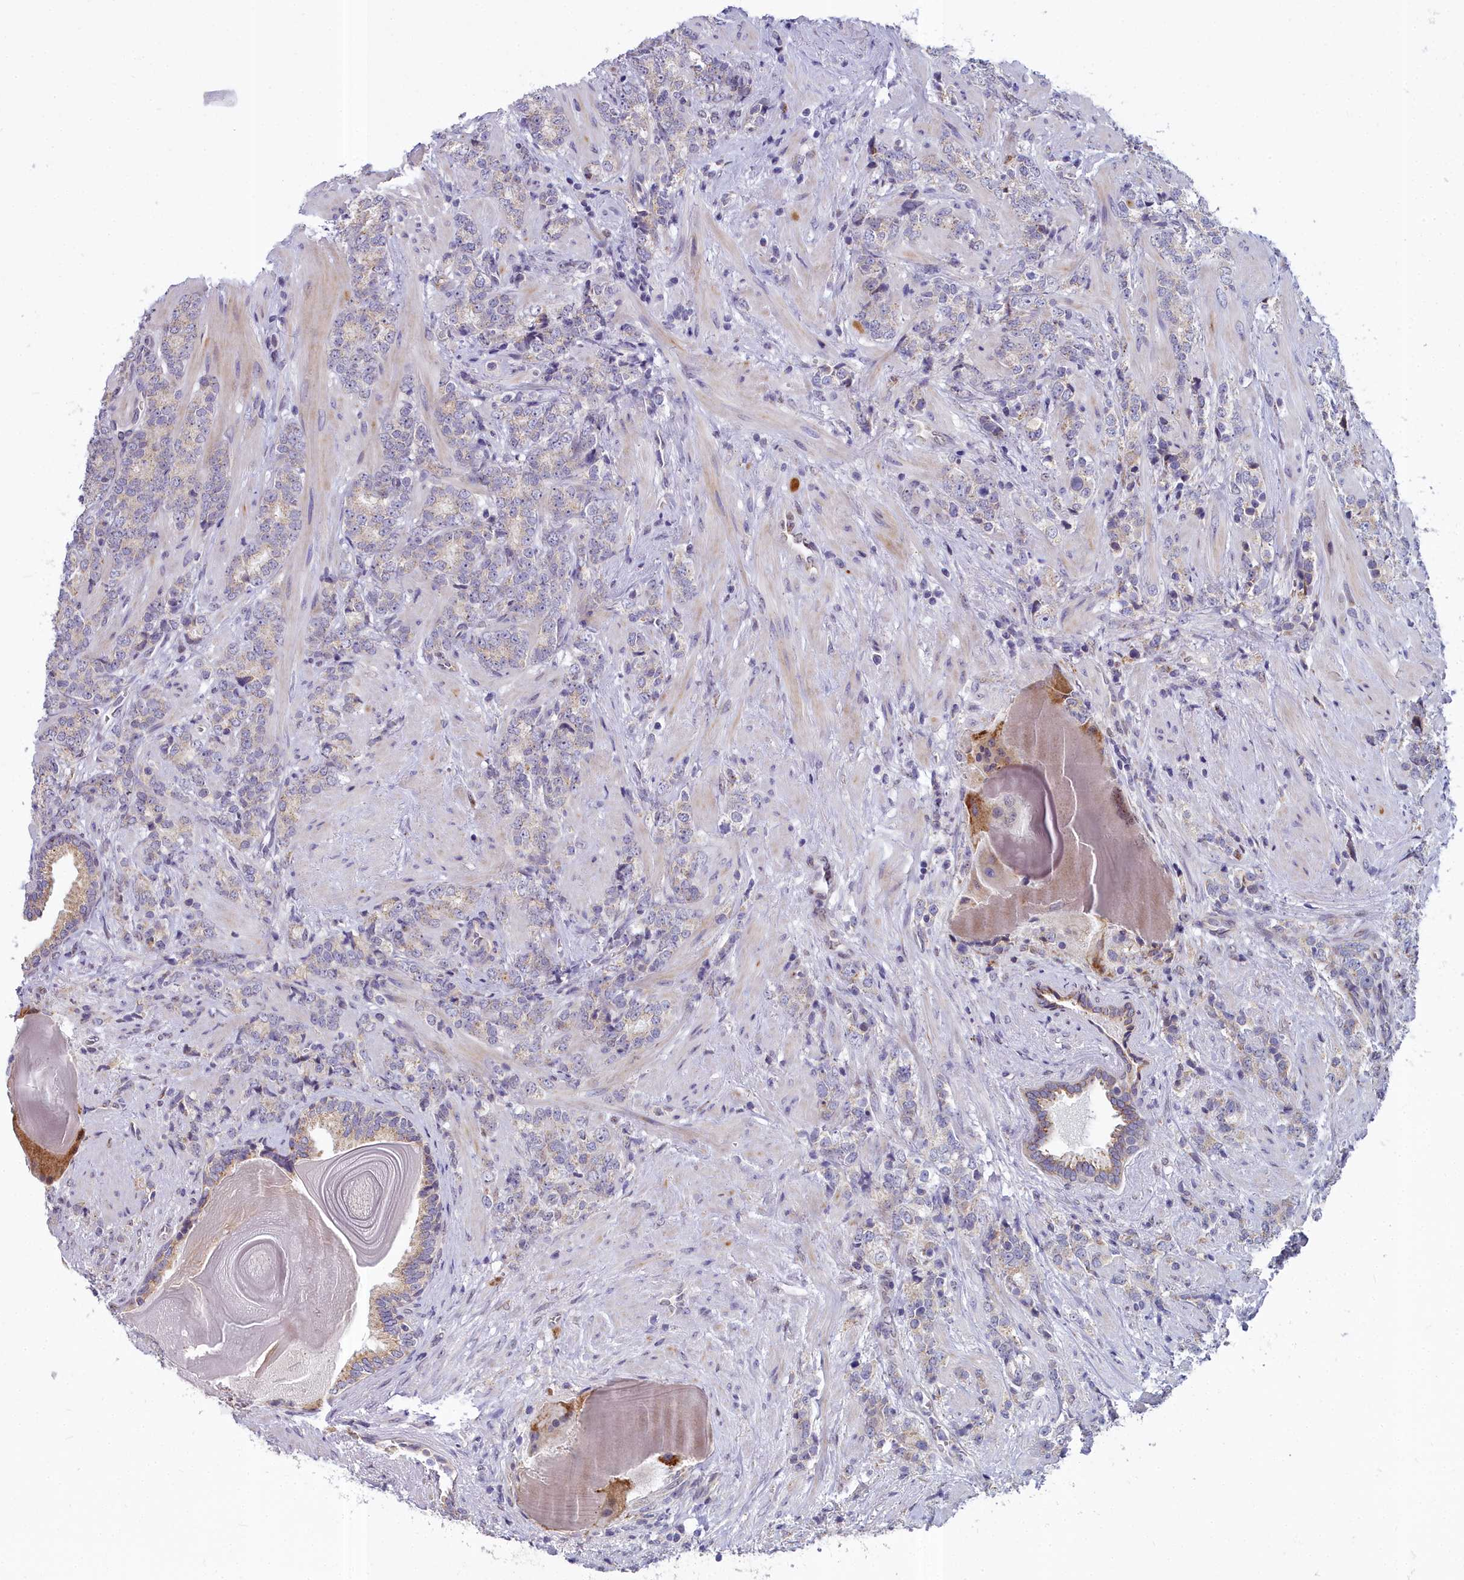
{"staining": {"intensity": "moderate", "quantity": "25%-75%", "location": "cytoplasmic/membranous"}, "tissue": "prostate cancer", "cell_type": "Tumor cells", "image_type": "cancer", "snomed": [{"axis": "morphology", "description": "Adenocarcinoma, High grade"}, {"axis": "topography", "description": "Prostate"}], "caption": "The immunohistochemical stain shows moderate cytoplasmic/membranous staining in tumor cells of adenocarcinoma (high-grade) (prostate) tissue.", "gene": "WDPCP", "patient": {"sex": "male", "age": 64}}